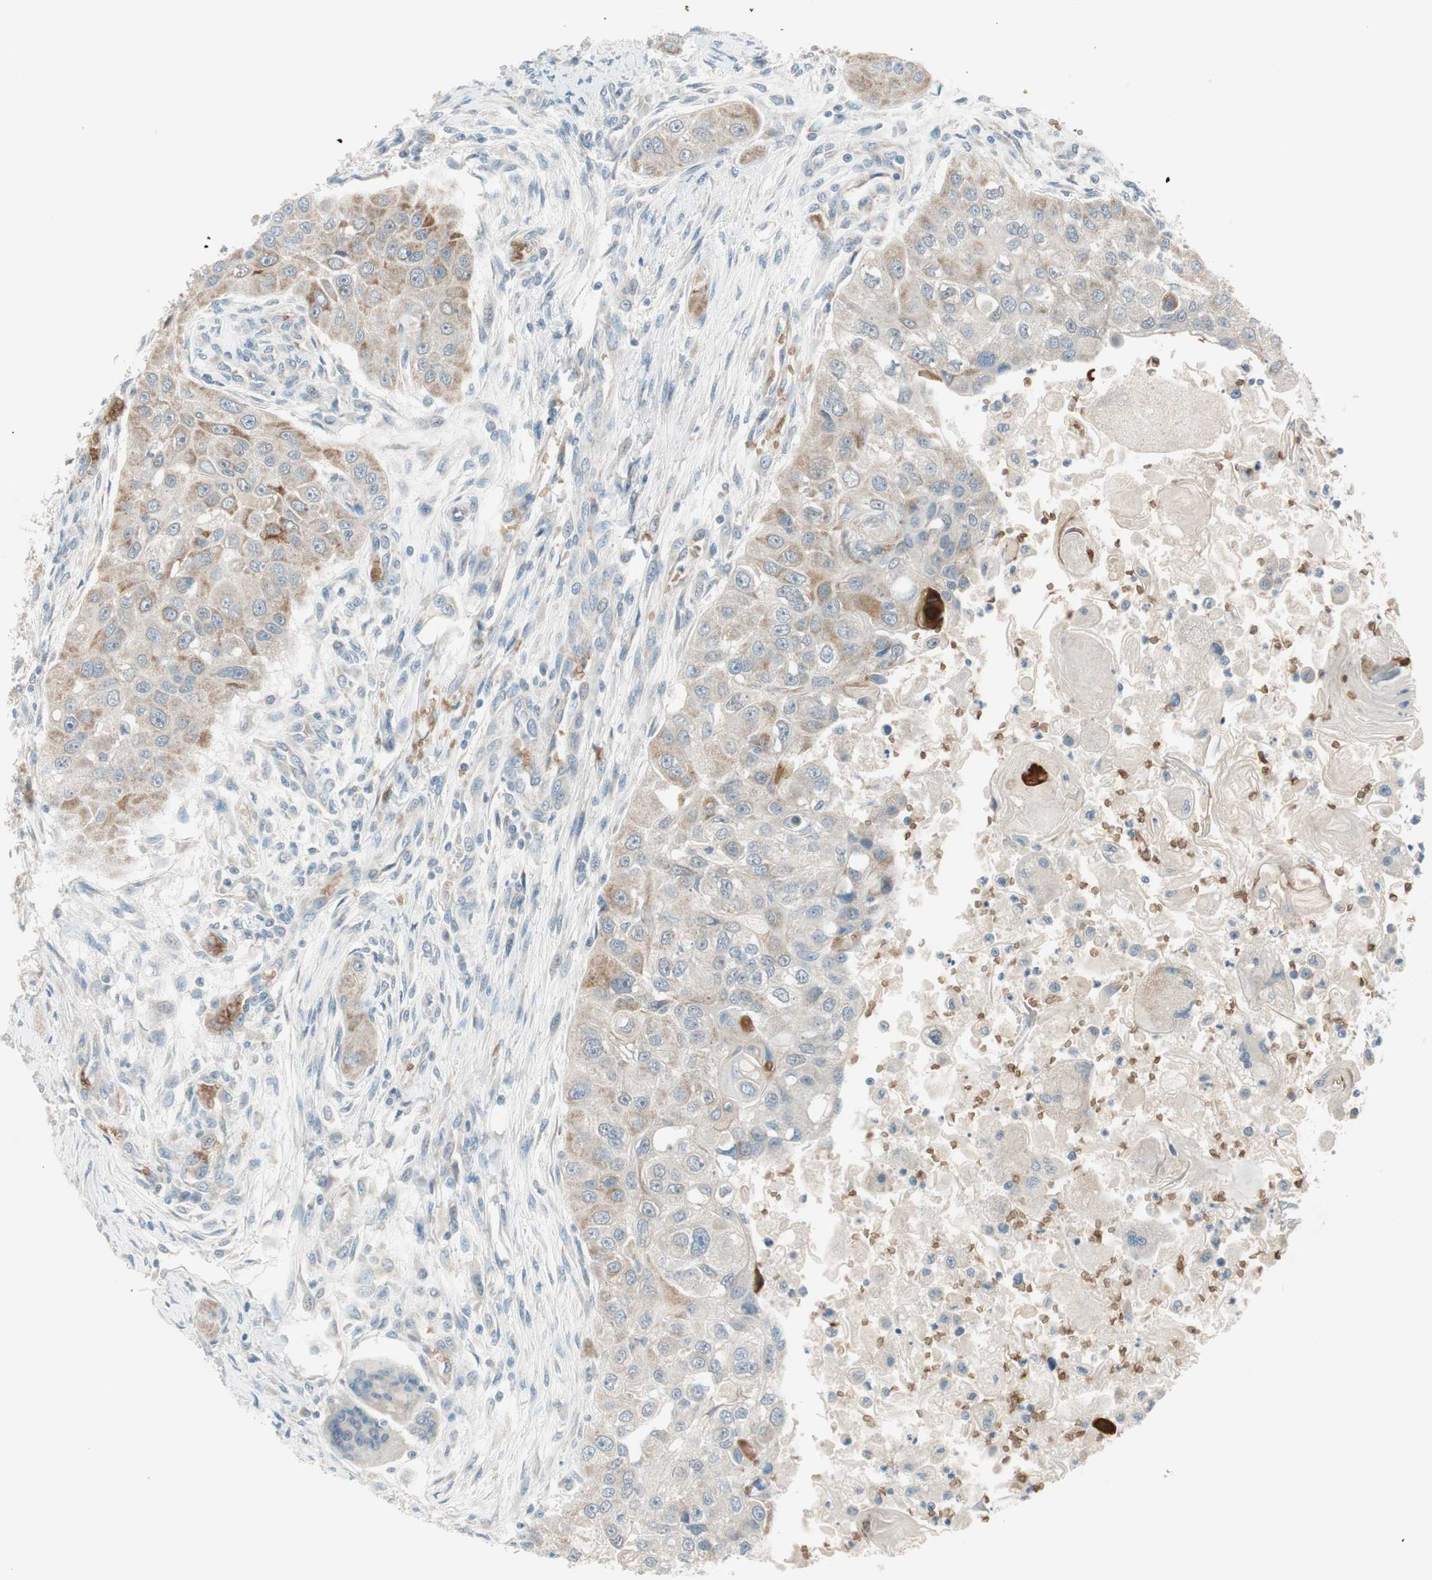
{"staining": {"intensity": "moderate", "quantity": "25%-75%", "location": "cytoplasmic/membranous"}, "tissue": "head and neck cancer", "cell_type": "Tumor cells", "image_type": "cancer", "snomed": [{"axis": "morphology", "description": "Normal tissue, NOS"}, {"axis": "morphology", "description": "Squamous cell carcinoma, NOS"}, {"axis": "topography", "description": "Skeletal muscle"}, {"axis": "topography", "description": "Head-Neck"}], "caption": "Human head and neck squamous cell carcinoma stained with a protein marker demonstrates moderate staining in tumor cells.", "gene": "GYPC", "patient": {"sex": "male", "age": 51}}